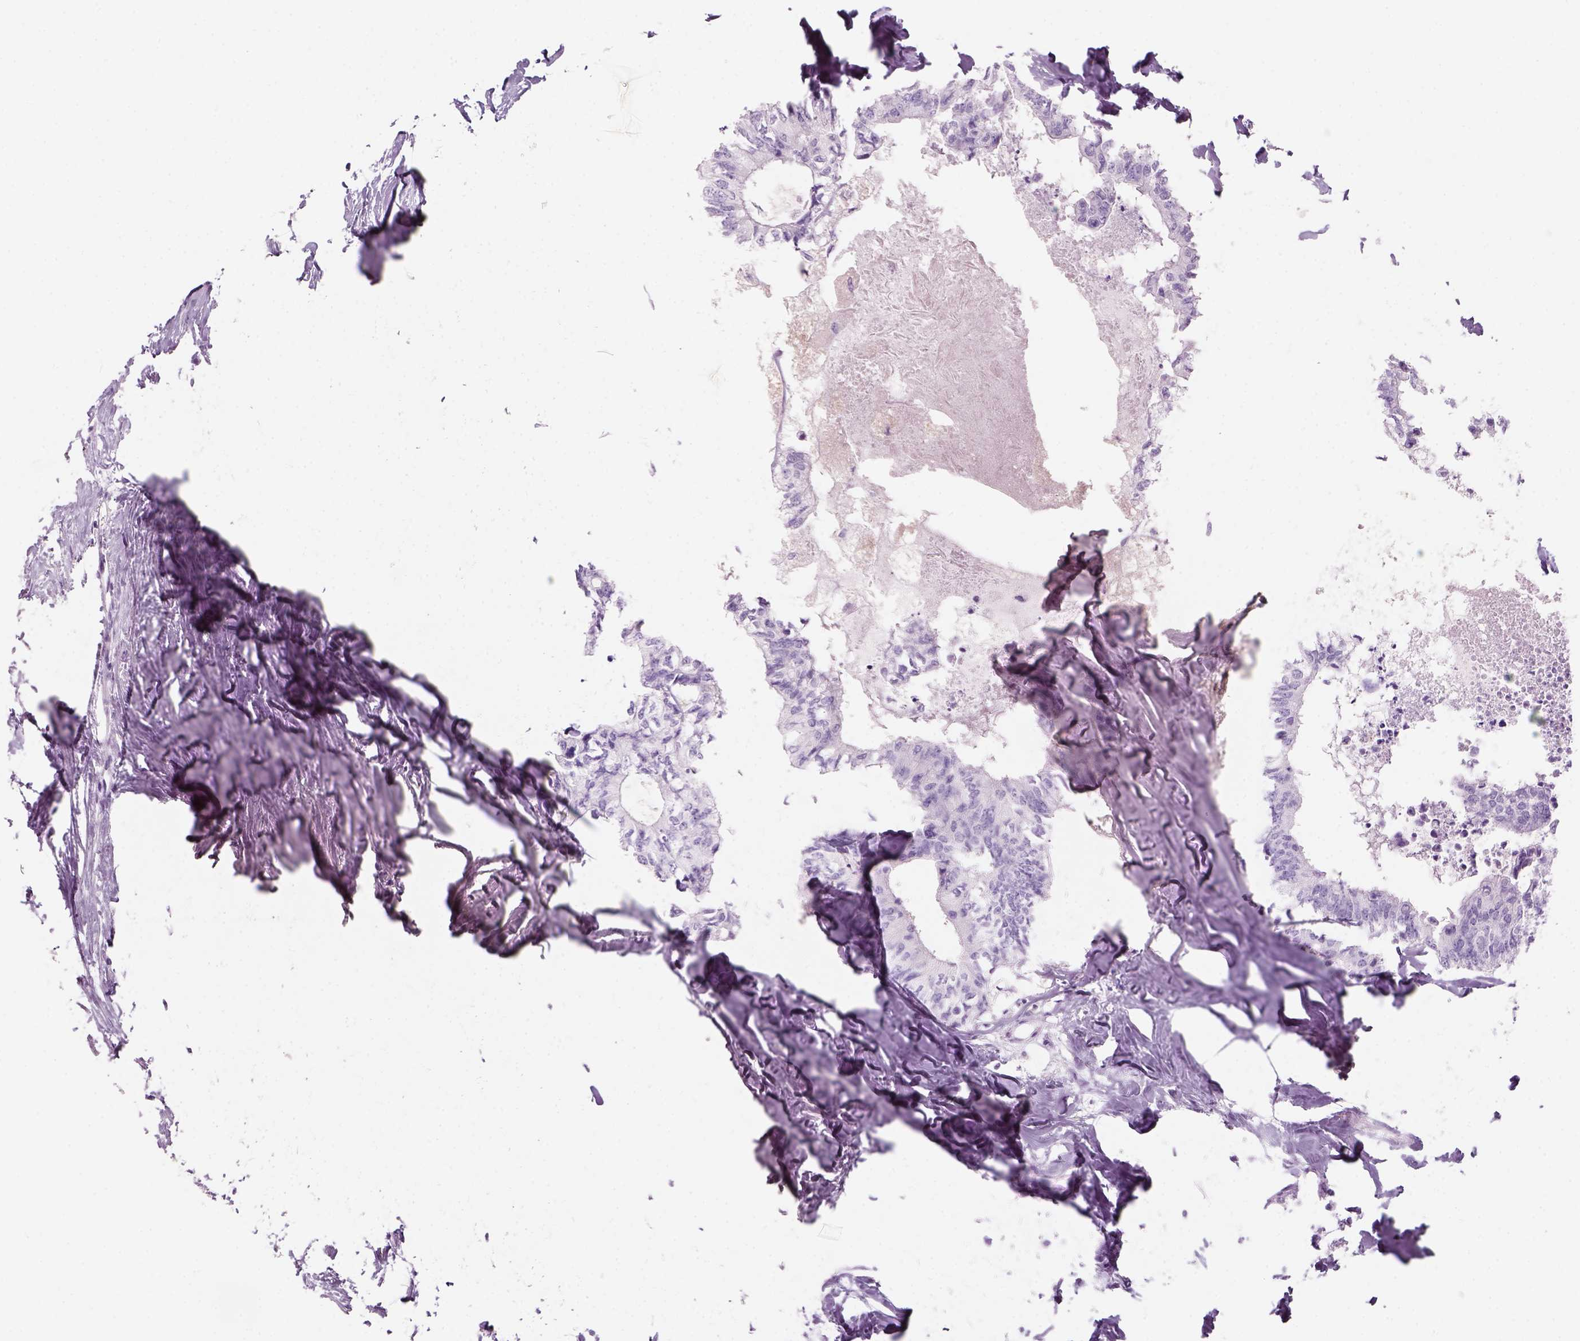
{"staining": {"intensity": "negative", "quantity": "none", "location": "none"}, "tissue": "colorectal cancer", "cell_type": "Tumor cells", "image_type": "cancer", "snomed": [{"axis": "morphology", "description": "Adenocarcinoma, NOS"}, {"axis": "topography", "description": "Colon"}, {"axis": "topography", "description": "Rectum"}], "caption": "IHC image of neoplastic tissue: colorectal cancer (adenocarcinoma) stained with DAB (3,3'-diaminobenzidine) shows no significant protein positivity in tumor cells. (IHC, brightfield microscopy, high magnification).", "gene": "KRTAP11-1", "patient": {"sex": "male", "age": 57}}